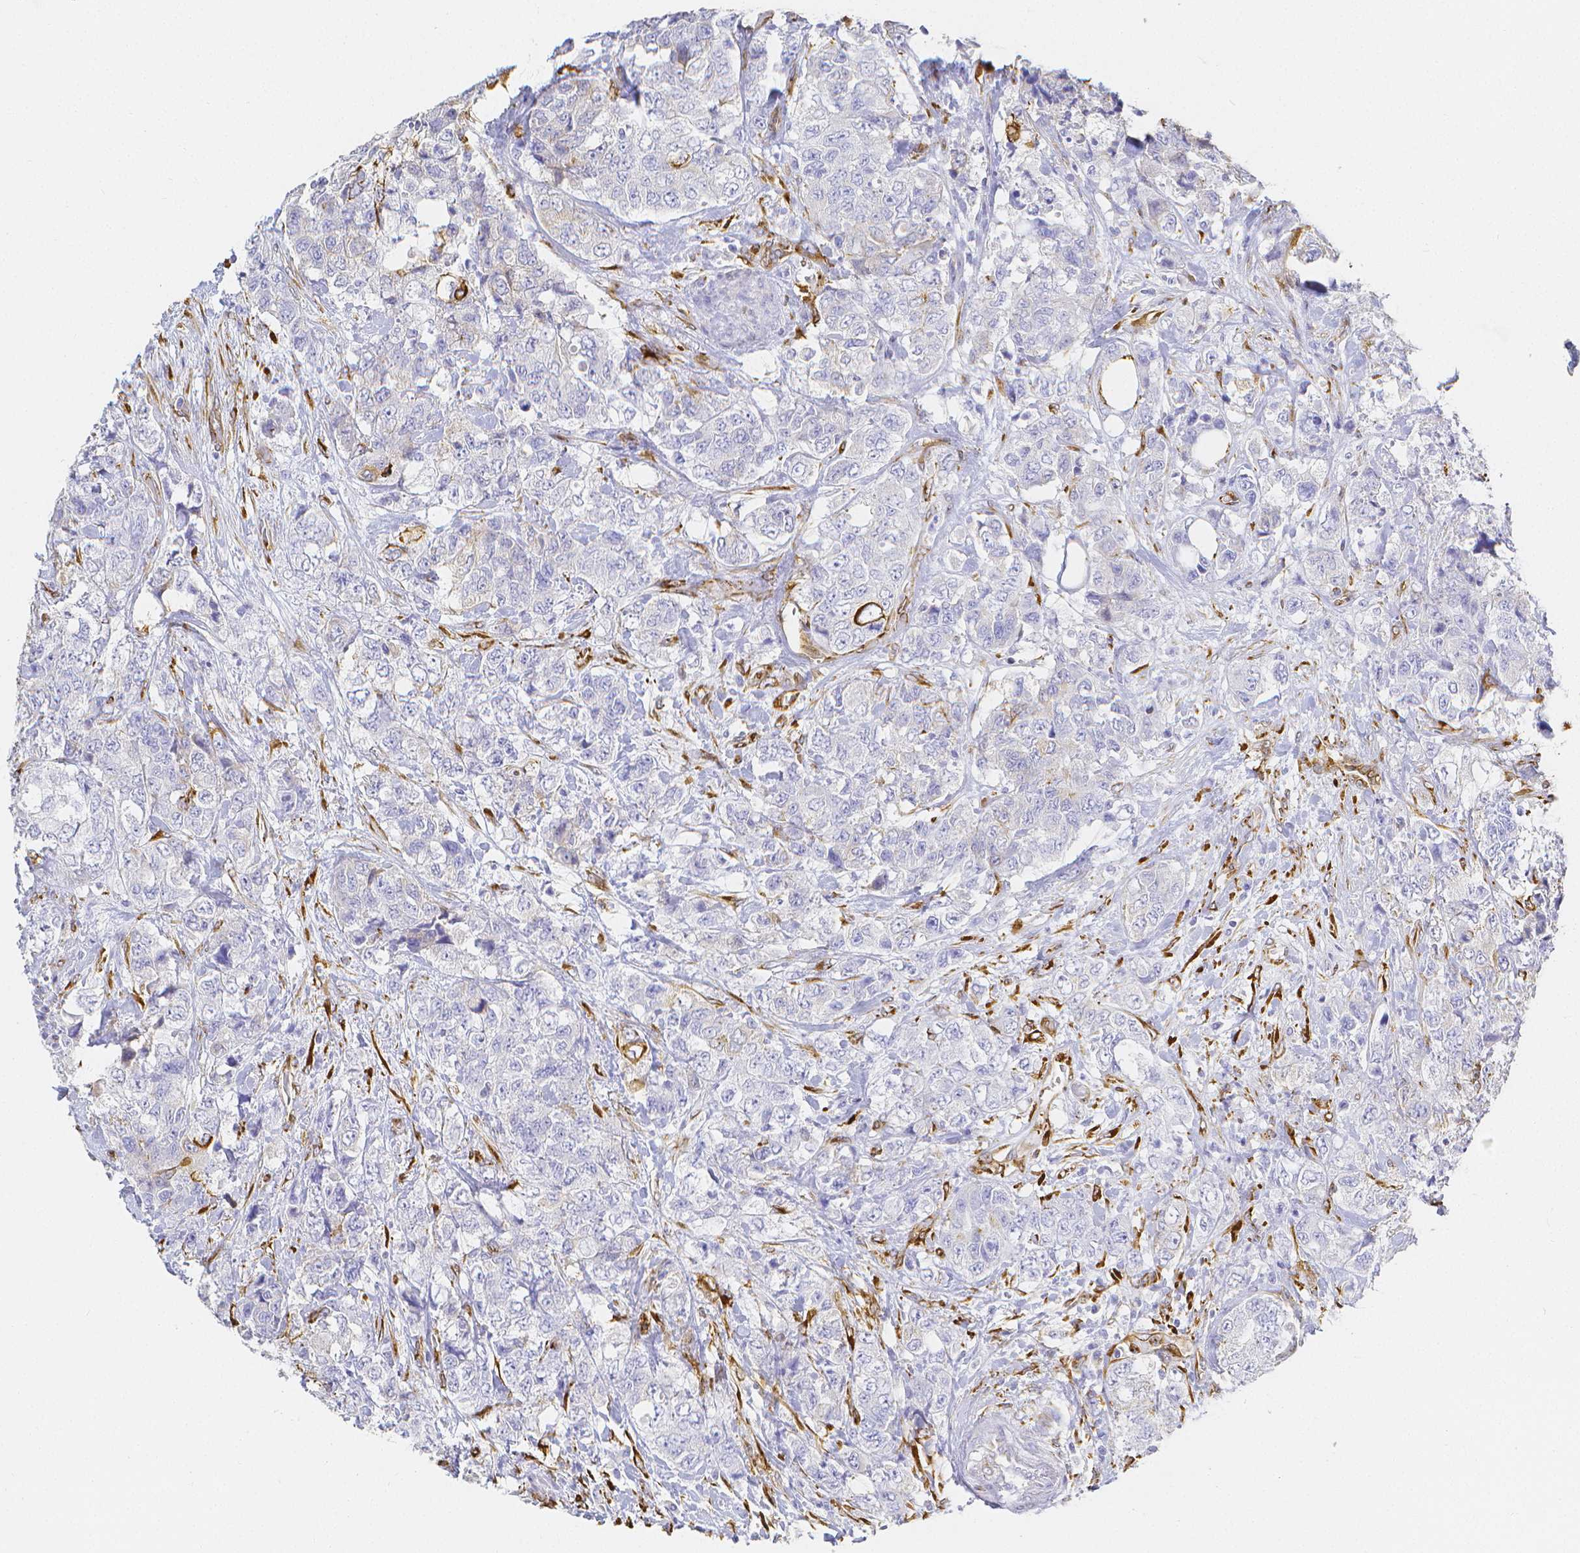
{"staining": {"intensity": "negative", "quantity": "none", "location": "none"}, "tissue": "urothelial cancer", "cell_type": "Tumor cells", "image_type": "cancer", "snomed": [{"axis": "morphology", "description": "Urothelial carcinoma, High grade"}, {"axis": "topography", "description": "Urinary bladder"}], "caption": "Tumor cells are negative for brown protein staining in urothelial cancer.", "gene": "SMURF1", "patient": {"sex": "female", "age": 78}}